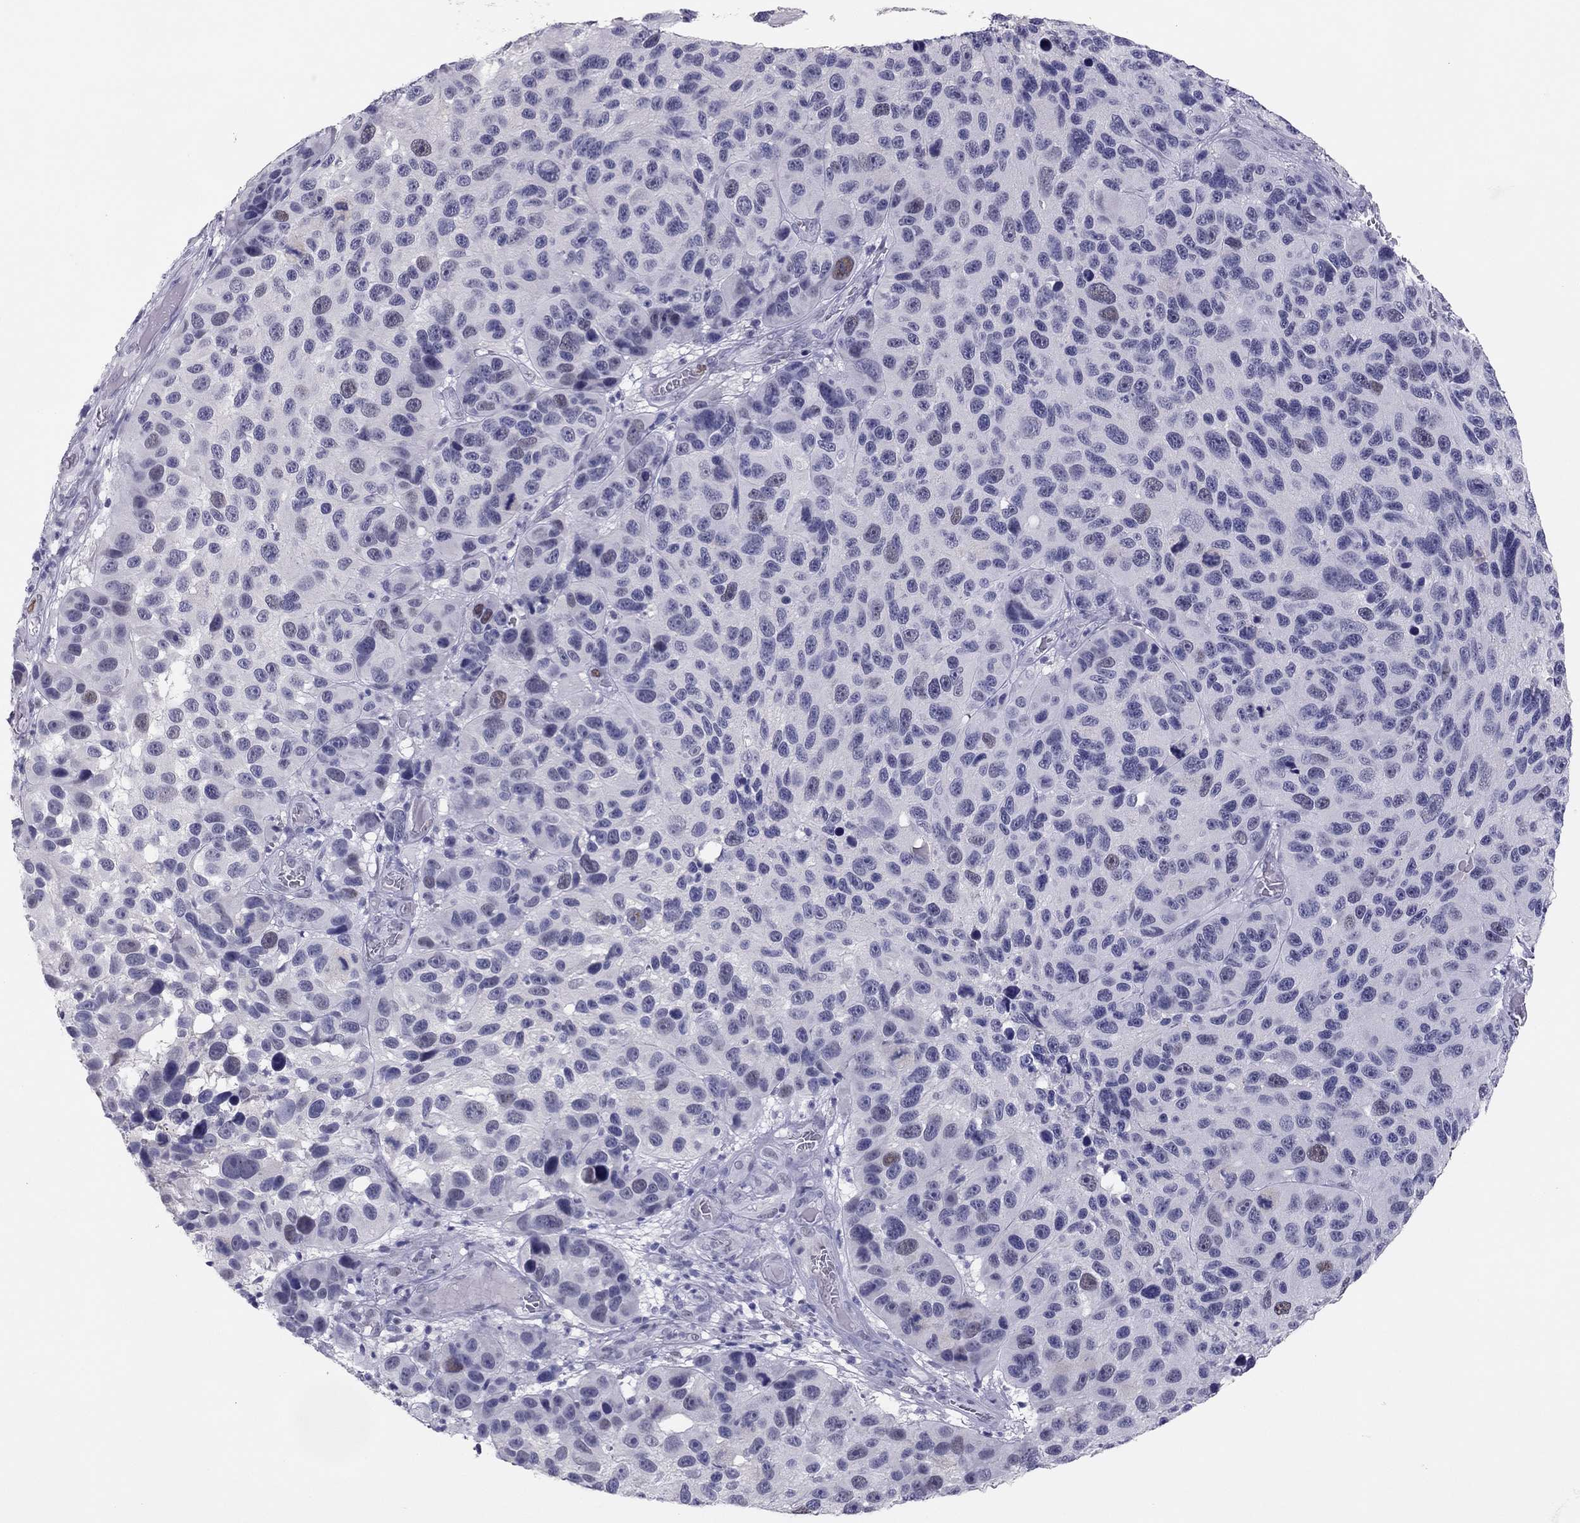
{"staining": {"intensity": "negative", "quantity": "none", "location": "none"}, "tissue": "melanoma", "cell_type": "Tumor cells", "image_type": "cancer", "snomed": [{"axis": "morphology", "description": "Malignant melanoma, NOS"}, {"axis": "topography", "description": "Skin"}], "caption": "DAB (3,3'-diaminobenzidine) immunohistochemical staining of human melanoma shows no significant expression in tumor cells. (Stains: DAB immunohistochemistry (IHC) with hematoxylin counter stain, Microscopy: brightfield microscopy at high magnification).", "gene": "PHOX2A", "patient": {"sex": "male", "age": 53}}